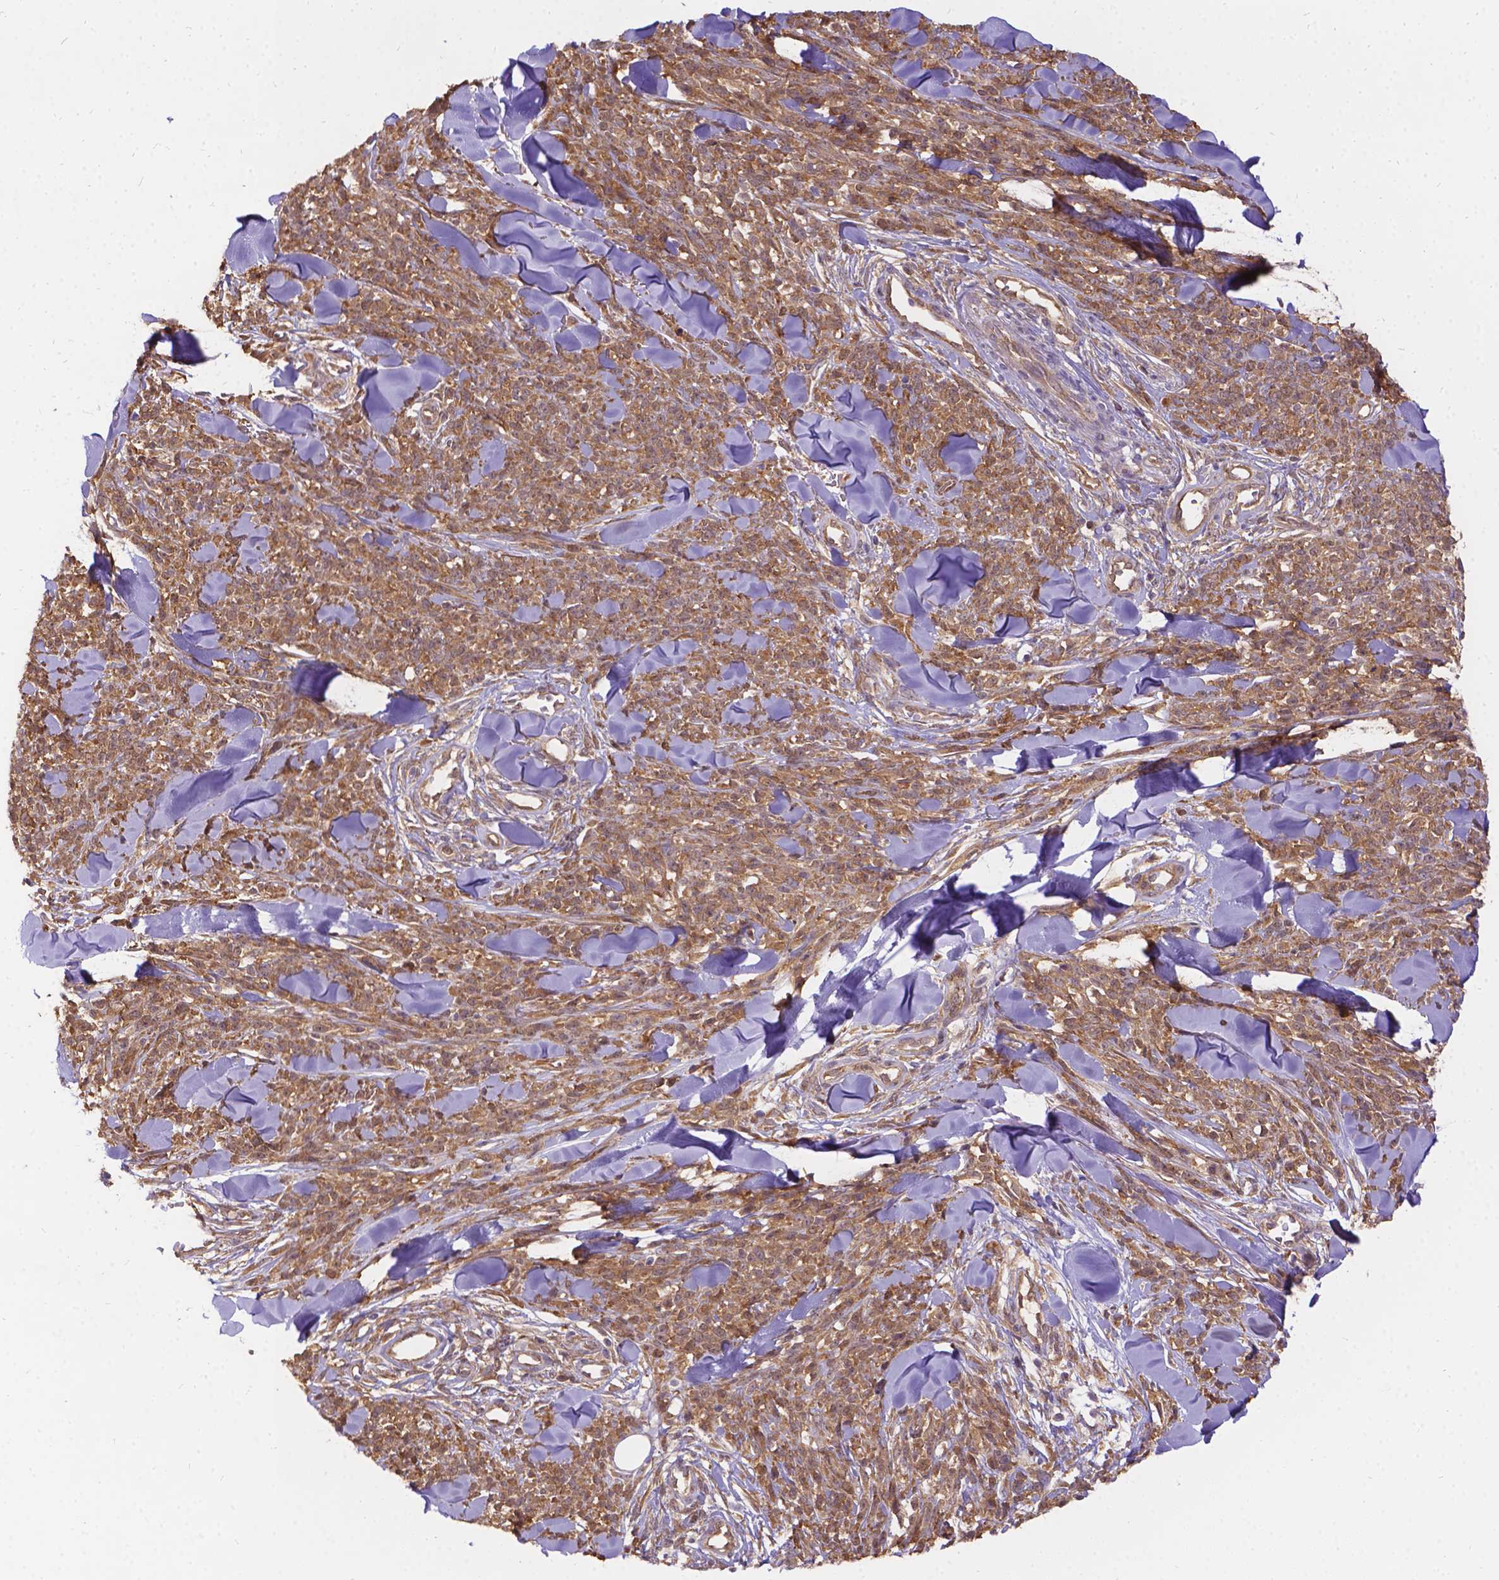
{"staining": {"intensity": "moderate", "quantity": ">75%", "location": "cytoplasmic/membranous"}, "tissue": "melanoma", "cell_type": "Tumor cells", "image_type": "cancer", "snomed": [{"axis": "morphology", "description": "Malignant melanoma, NOS"}, {"axis": "topography", "description": "Skin"}, {"axis": "topography", "description": "Skin of trunk"}], "caption": "Immunohistochemistry (IHC) image of malignant melanoma stained for a protein (brown), which demonstrates medium levels of moderate cytoplasmic/membranous expression in approximately >75% of tumor cells.", "gene": "DENND6A", "patient": {"sex": "male", "age": 74}}